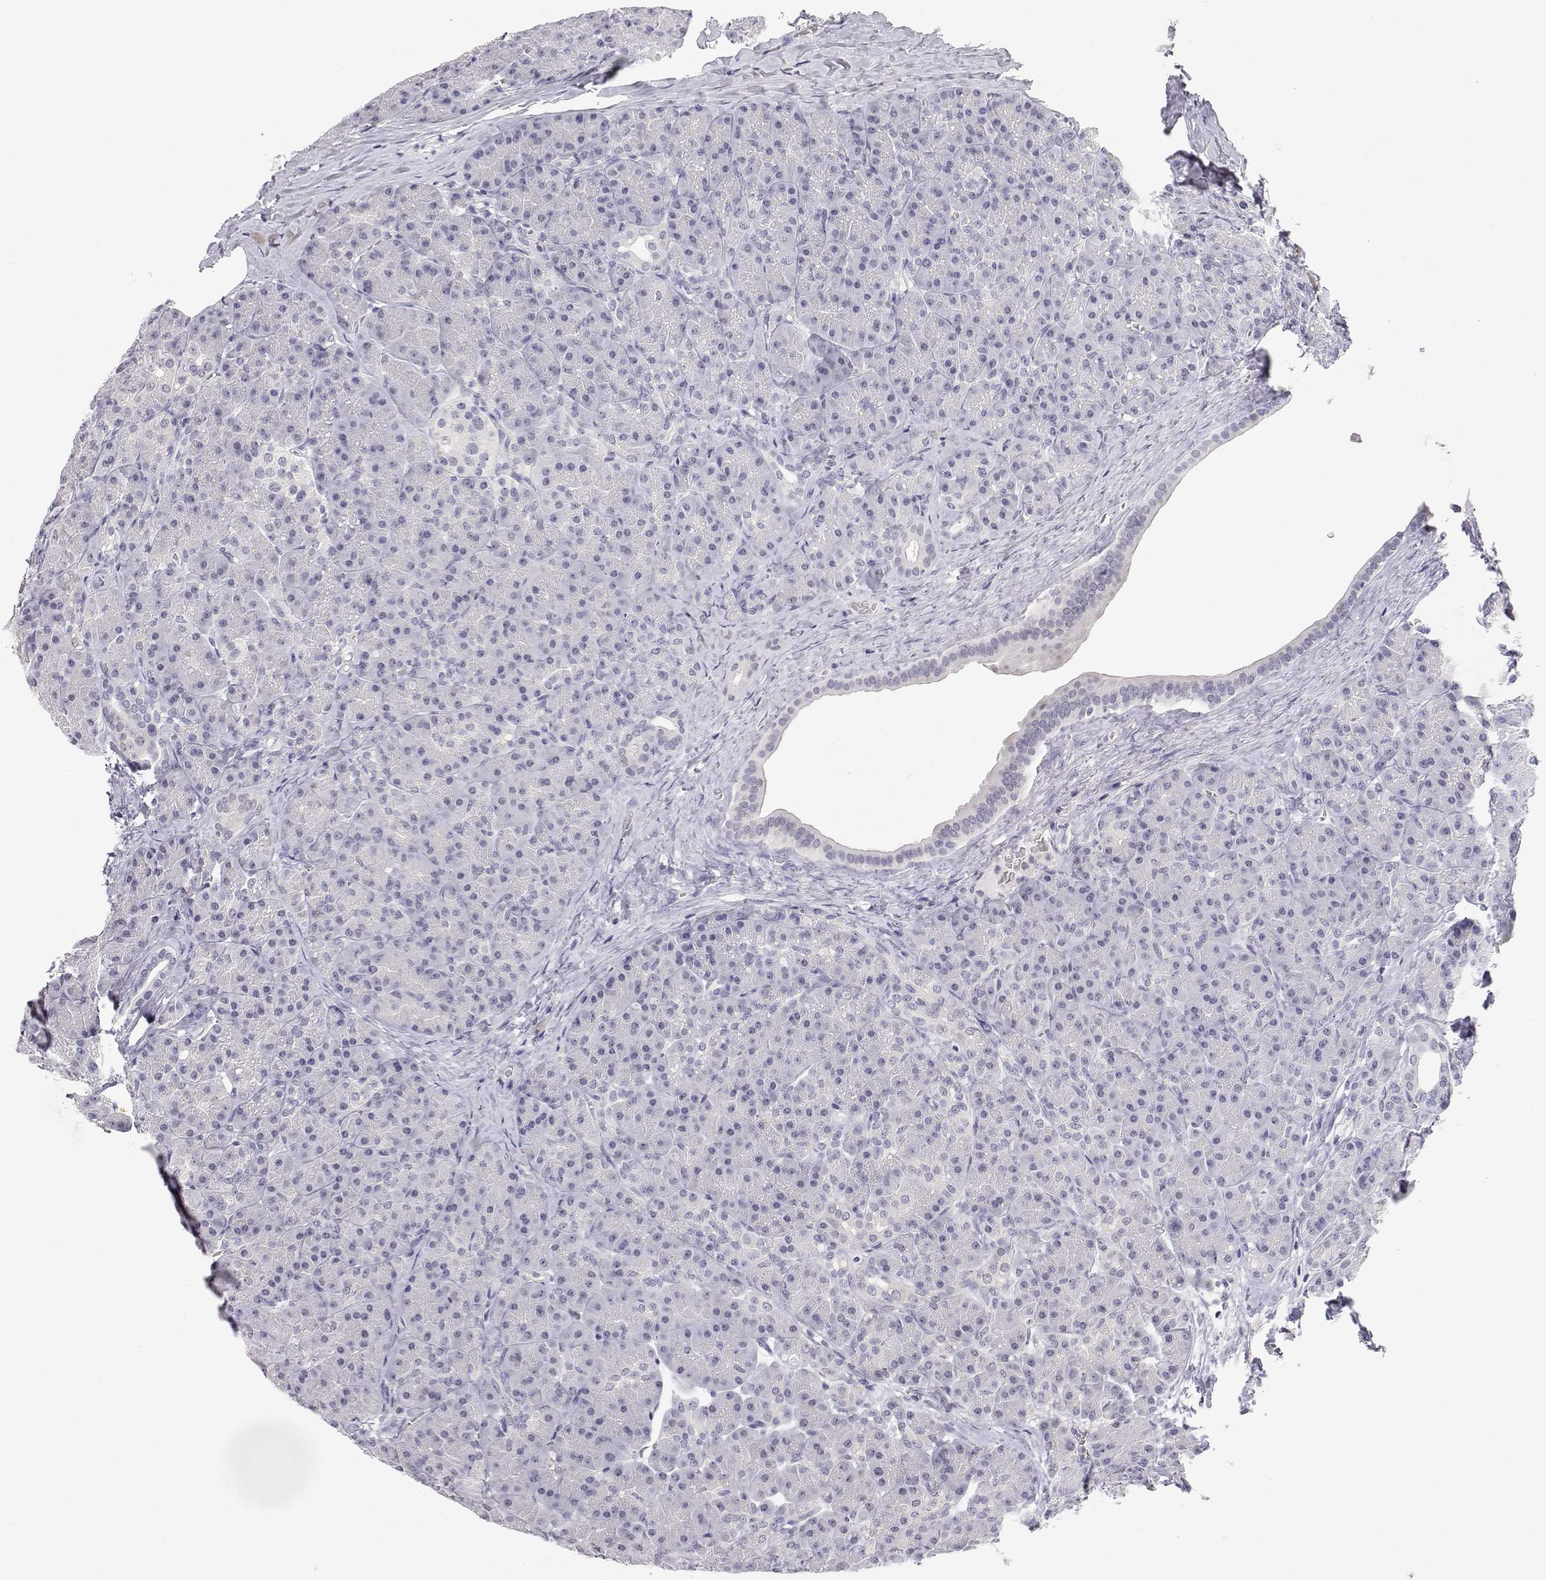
{"staining": {"intensity": "negative", "quantity": "none", "location": "none"}, "tissue": "pancreas", "cell_type": "Exocrine glandular cells", "image_type": "normal", "snomed": [{"axis": "morphology", "description": "Normal tissue, NOS"}, {"axis": "topography", "description": "Pancreas"}], "caption": "The photomicrograph shows no significant staining in exocrine glandular cells of pancreas. (DAB (3,3'-diaminobenzidine) IHC with hematoxylin counter stain).", "gene": "ADA", "patient": {"sex": "male", "age": 57}}